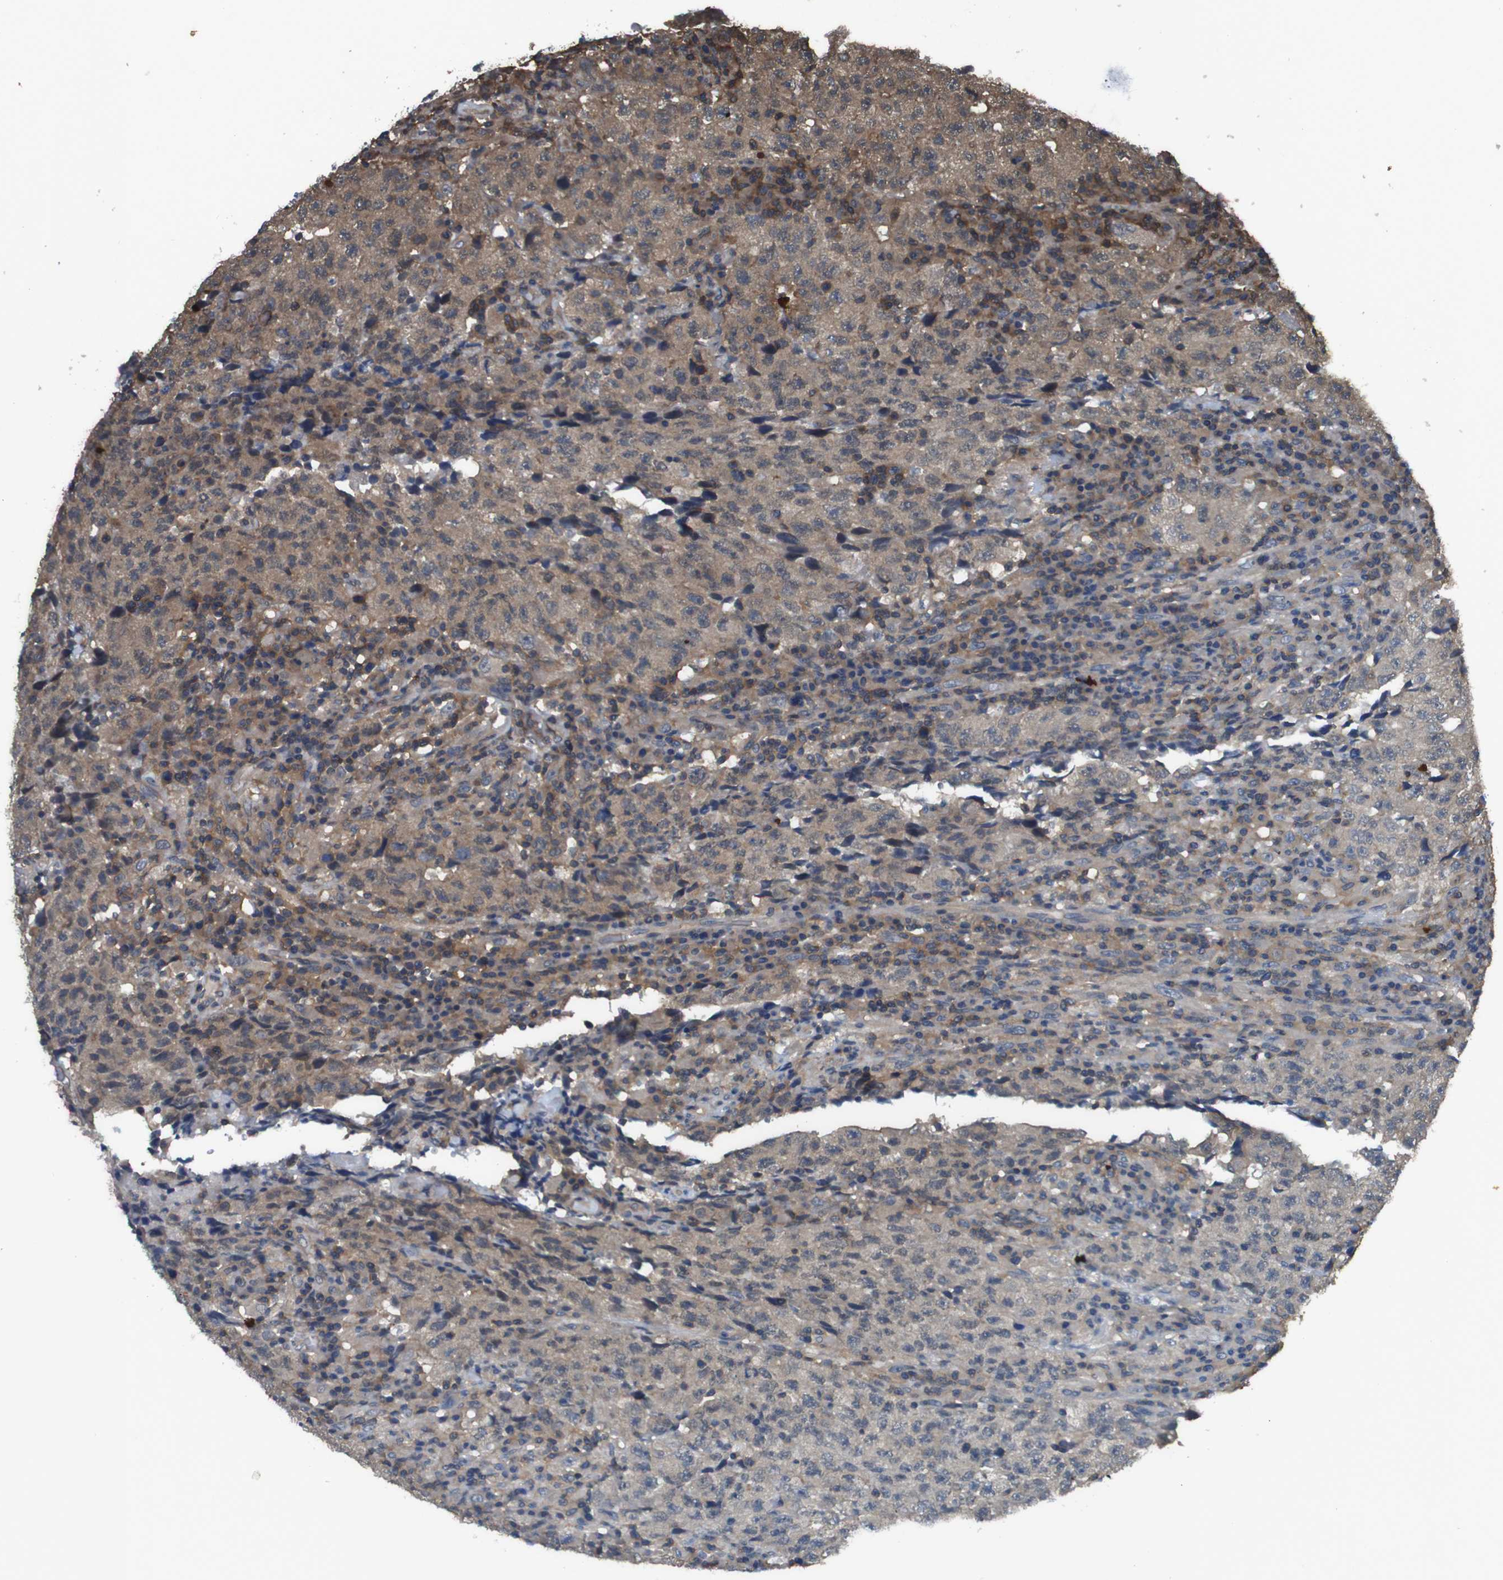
{"staining": {"intensity": "moderate", "quantity": ">75%", "location": "cytoplasmic/membranous"}, "tissue": "testis cancer", "cell_type": "Tumor cells", "image_type": "cancer", "snomed": [{"axis": "morphology", "description": "Necrosis, NOS"}, {"axis": "morphology", "description": "Carcinoma, Embryonal, NOS"}, {"axis": "topography", "description": "Testis"}], "caption": "A medium amount of moderate cytoplasmic/membranous positivity is seen in approximately >75% of tumor cells in testis embryonal carcinoma tissue.", "gene": "BAG4", "patient": {"sex": "male", "age": 19}}